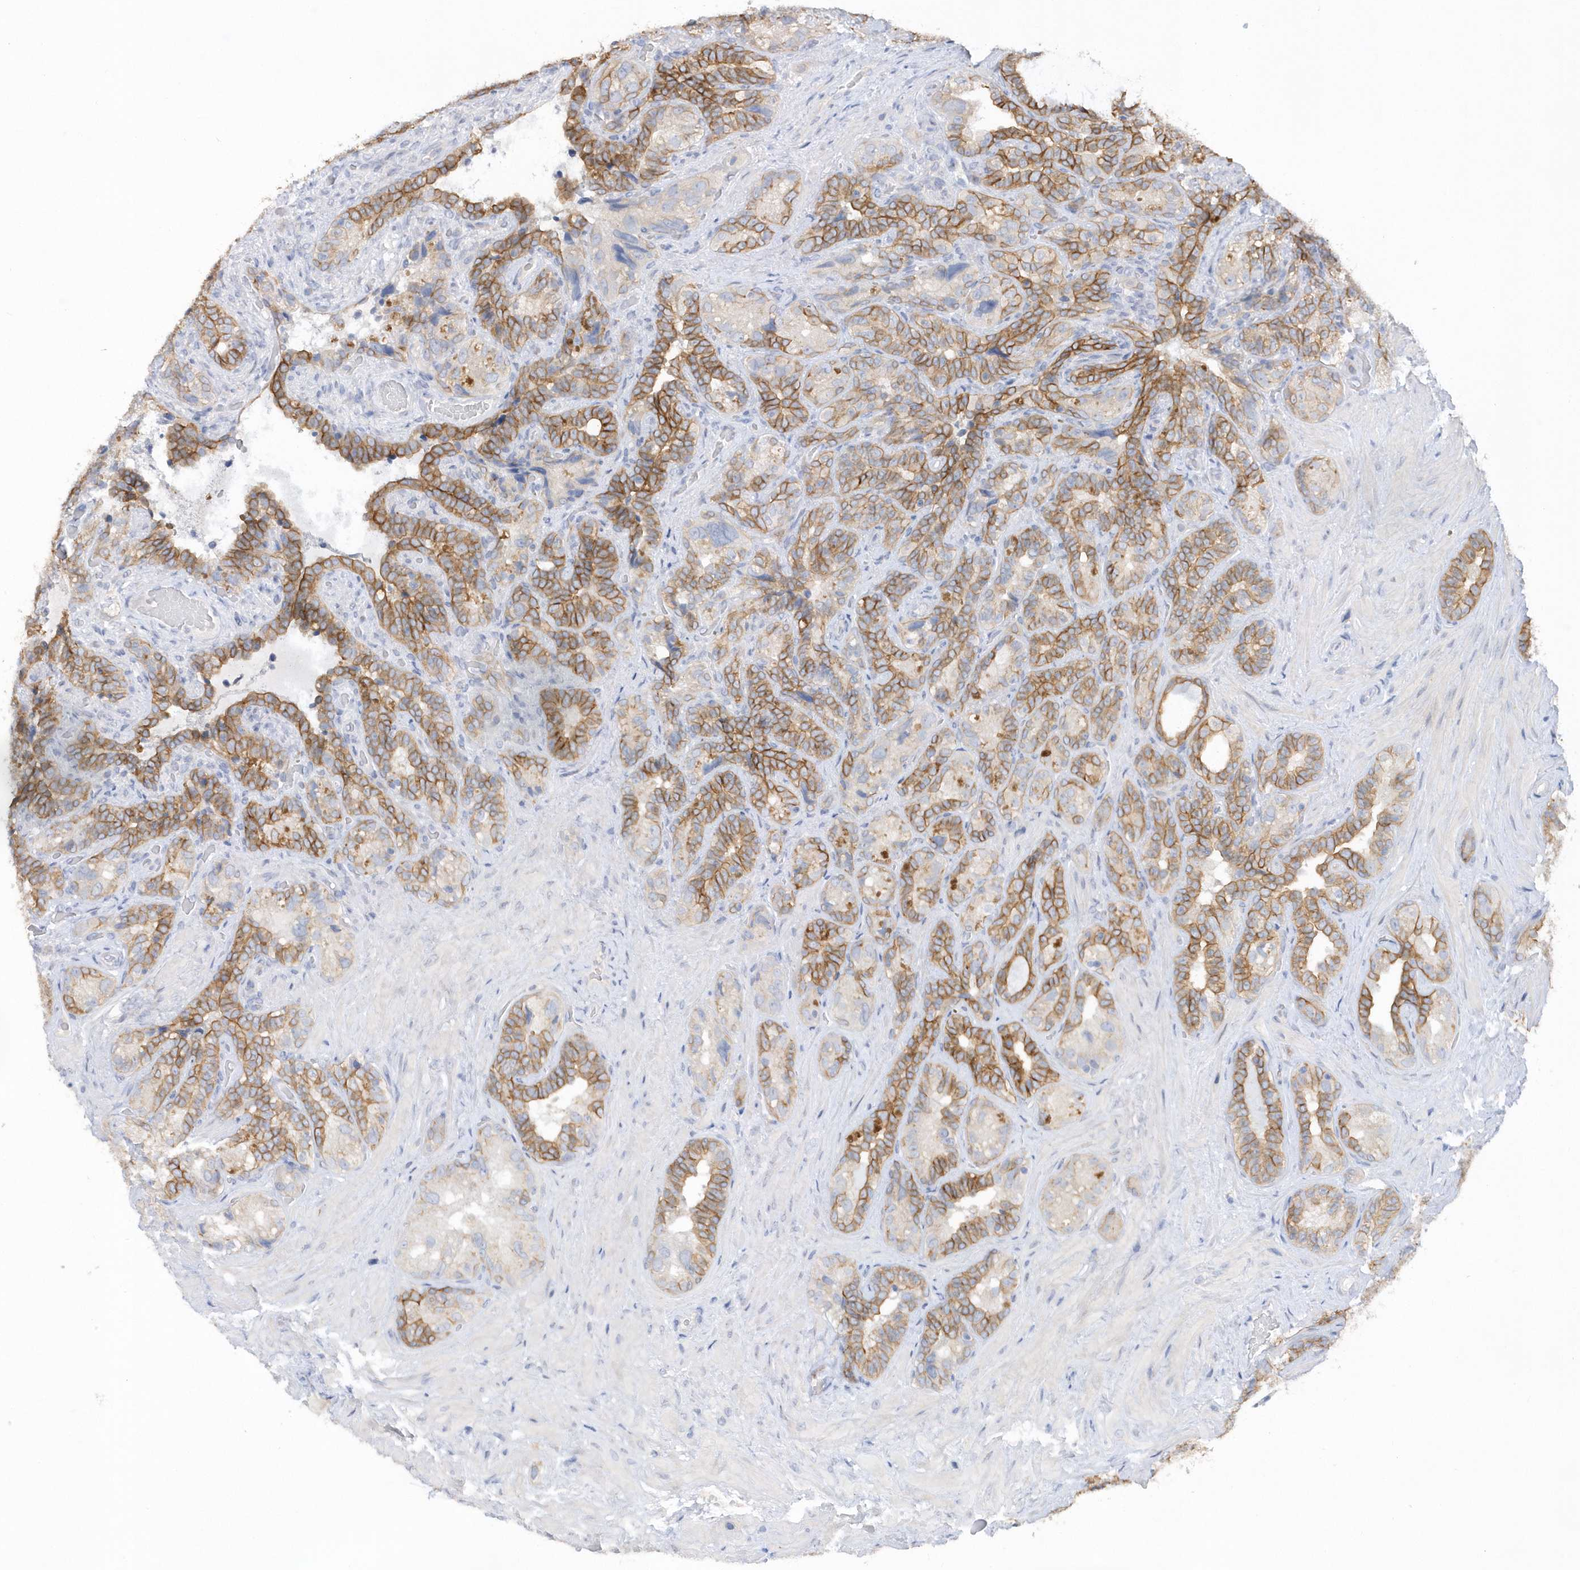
{"staining": {"intensity": "moderate", "quantity": ">75%", "location": "cytoplasmic/membranous"}, "tissue": "seminal vesicle", "cell_type": "Glandular cells", "image_type": "normal", "snomed": [{"axis": "morphology", "description": "Normal tissue, NOS"}, {"axis": "topography", "description": "Seminal veicle"}, {"axis": "topography", "description": "Peripheral nerve tissue"}], "caption": "Immunohistochemistry micrograph of unremarkable seminal vesicle stained for a protein (brown), which reveals medium levels of moderate cytoplasmic/membranous staining in about >75% of glandular cells.", "gene": "RPEL1", "patient": {"sex": "male", "age": 67}}